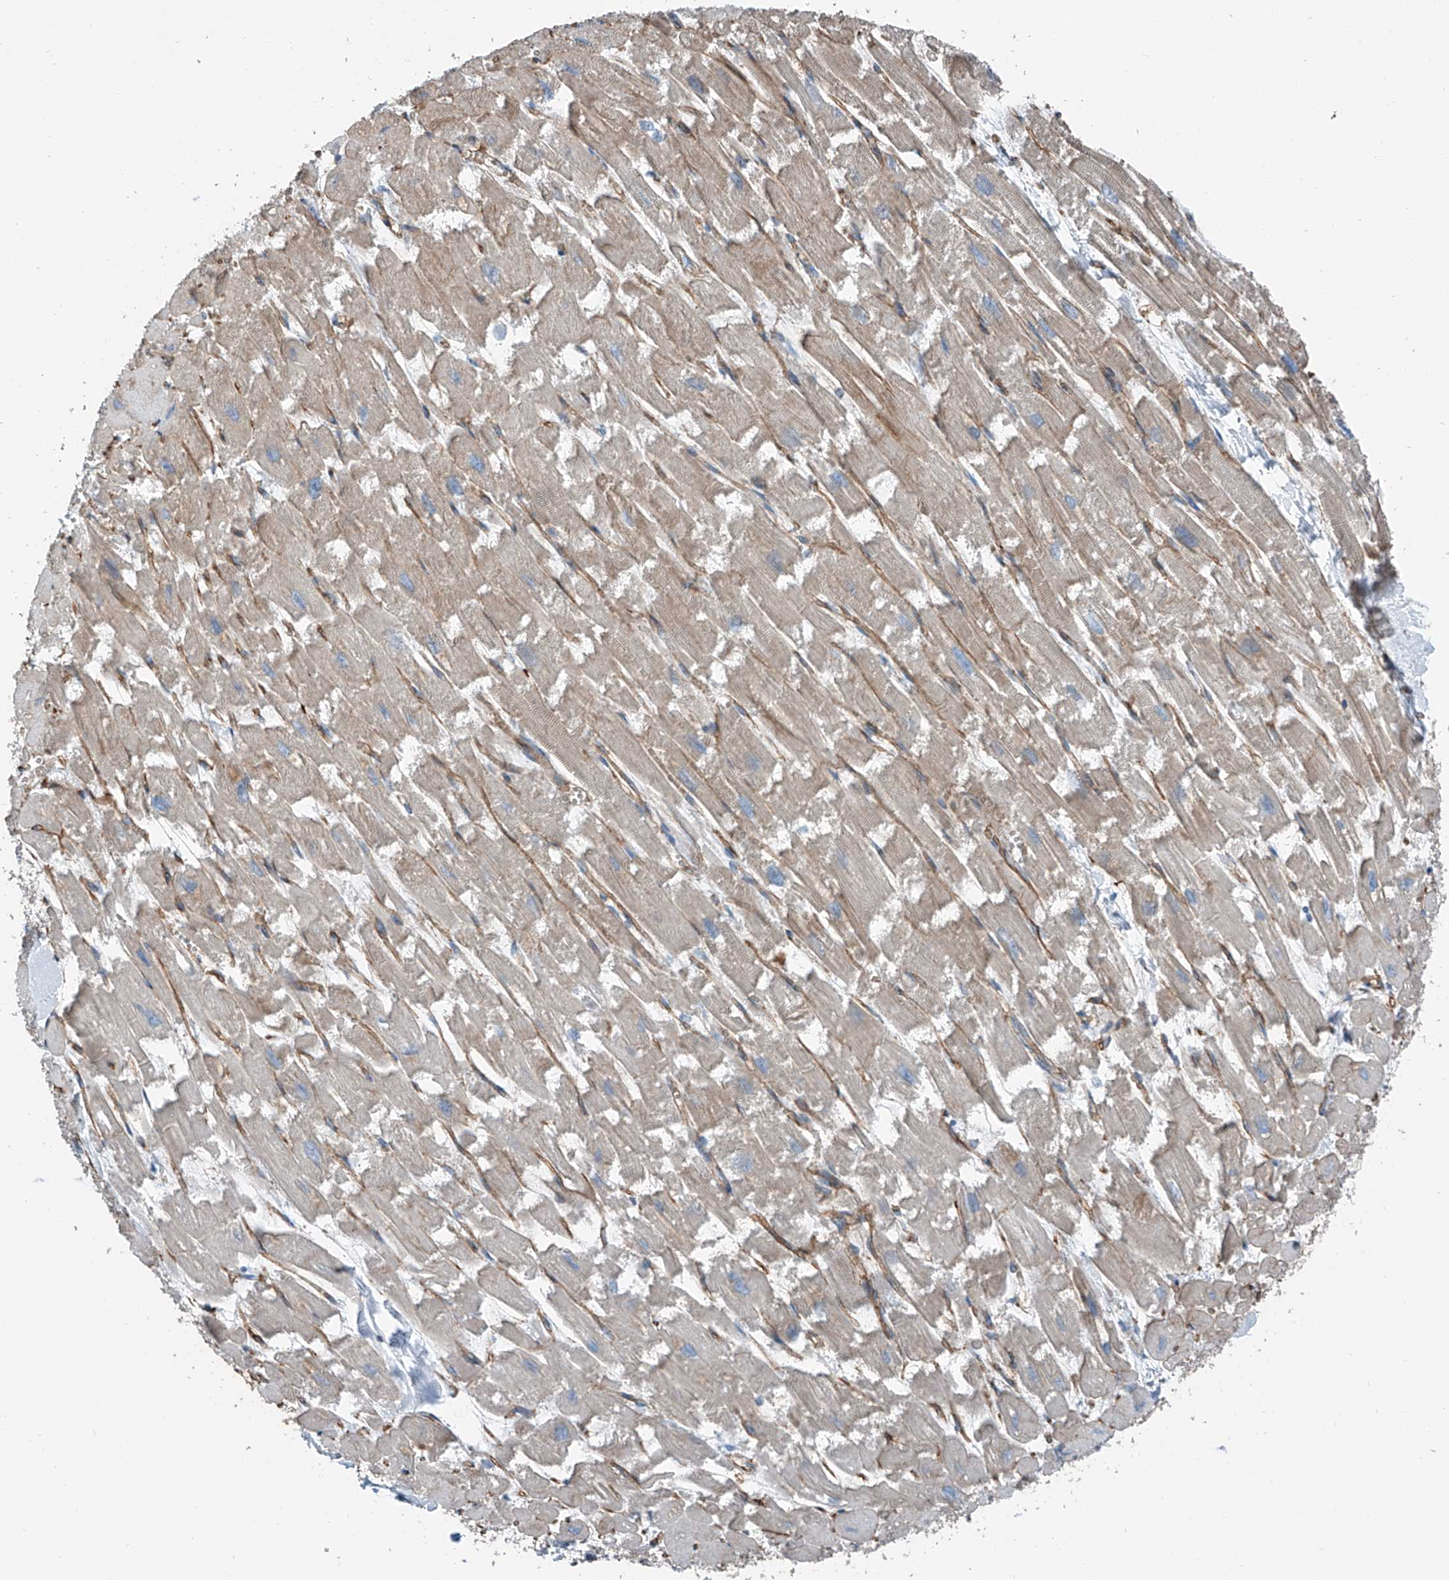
{"staining": {"intensity": "weak", "quantity": ">75%", "location": "cytoplasmic/membranous"}, "tissue": "heart muscle", "cell_type": "Cardiomyocytes", "image_type": "normal", "snomed": [{"axis": "morphology", "description": "Normal tissue, NOS"}, {"axis": "topography", "description": "Heart"}], "caption": "Cardiomyocytes show low levels of weak cytoplasmic/membranous positivity in about >75% of cells in benign human heart muscle. (Brightfield microscopy of DAB IHC at high magnification).", "gene": "THEMIS2", "patient": {"sex": "male", "age": 54}}